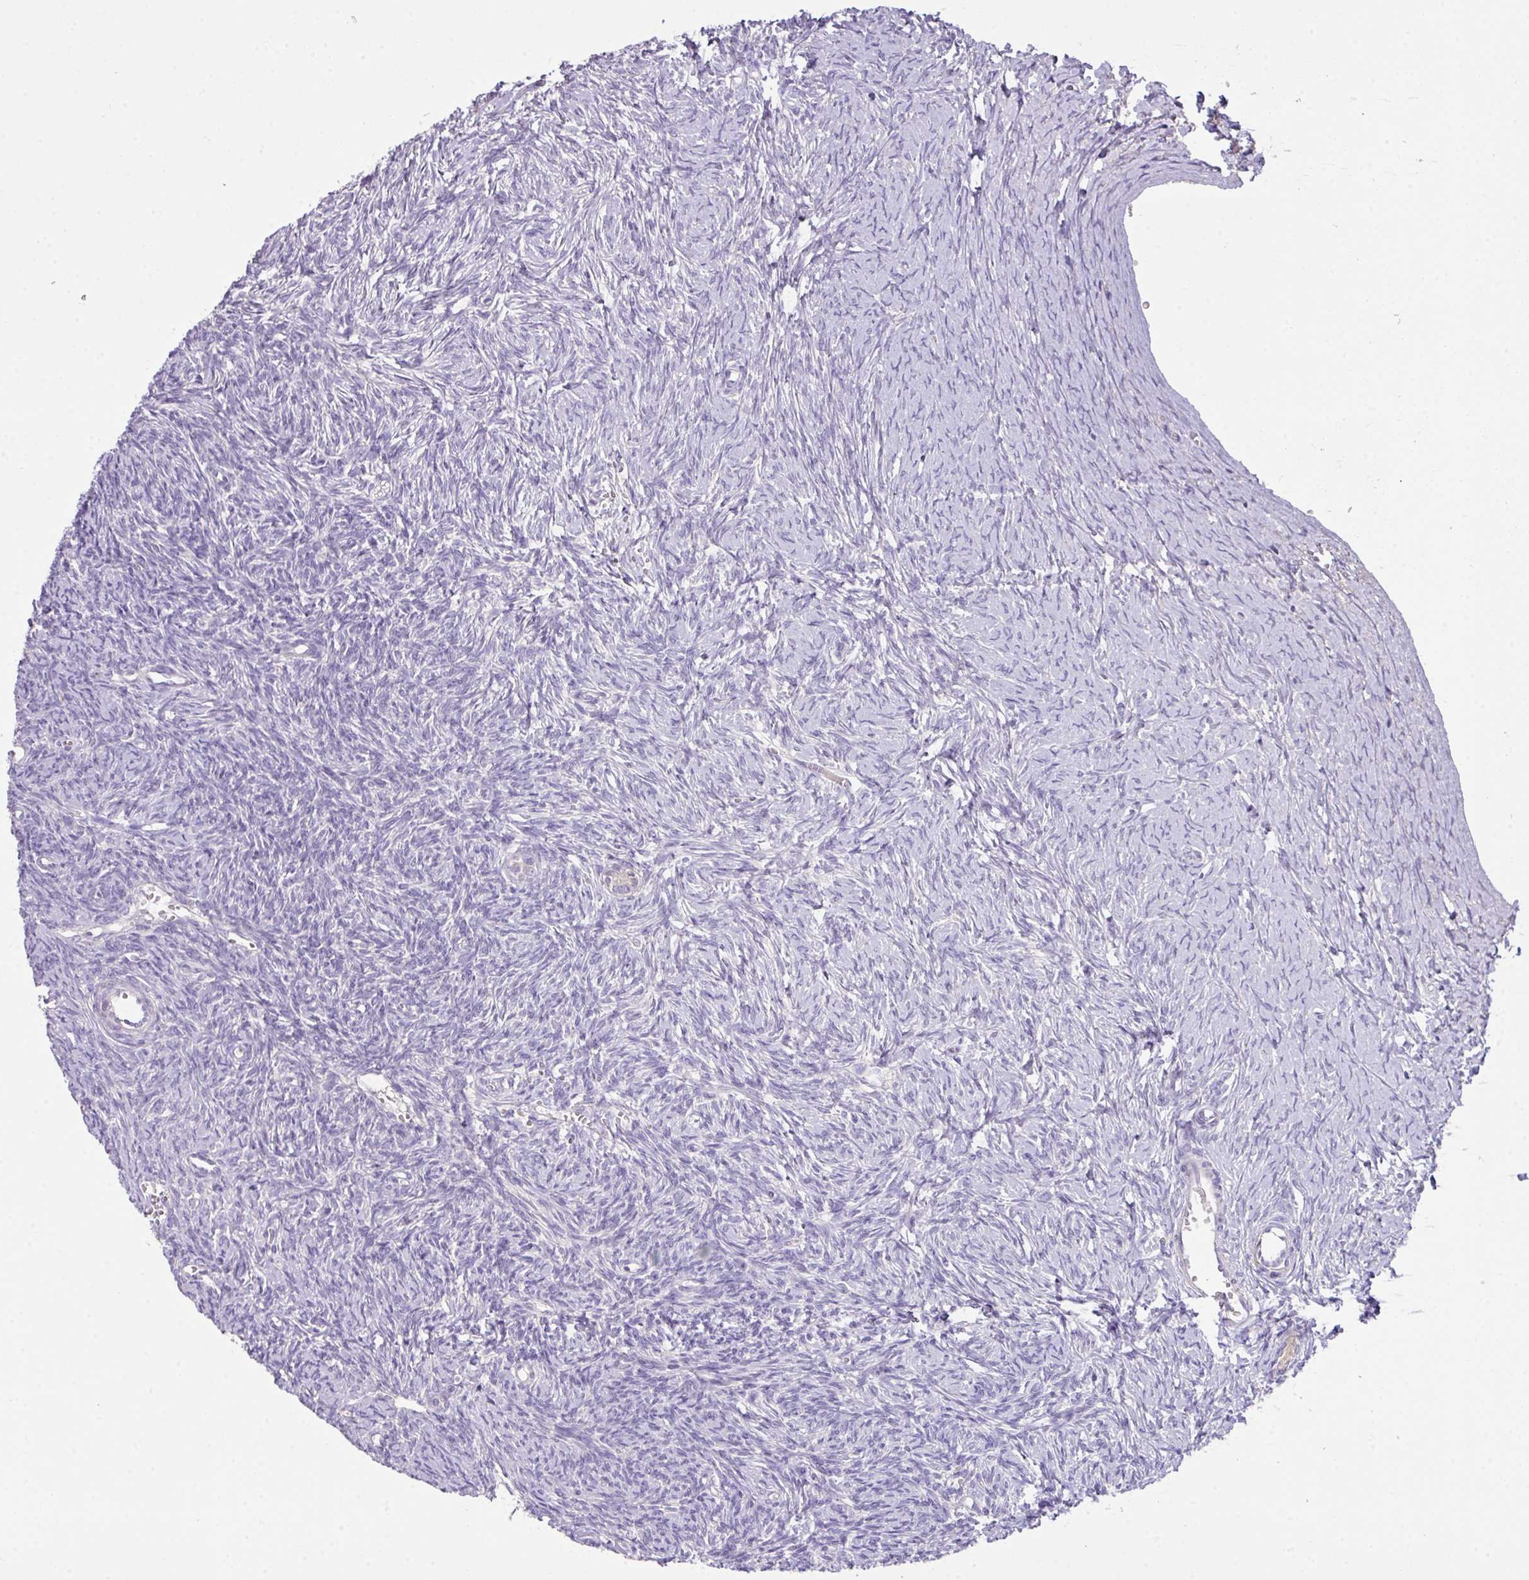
{"staining": {"intensity": "negative", "quantity": "none", "location": "none"}, "tissue": "ovary", "cell_type": "Follicle cells", "image_type": "normal", "snomed": [{"axis": "morphology", "description": "Normal tissue, NOS"}, {"axis": "topography", "description": "Ovary"}], "caption": "Immunohistochemistry (IHC) histopathology image of benign ovary stained for a protein (brown), which reveals no expression in follicle cells. Brightfield microscopy of immunohistochemistry stained with DAB (brown) and hematoxylin (blue), captured at high magnification.", "gene": "OR6C6", "patient": {"sex": "female", "age": 39}}